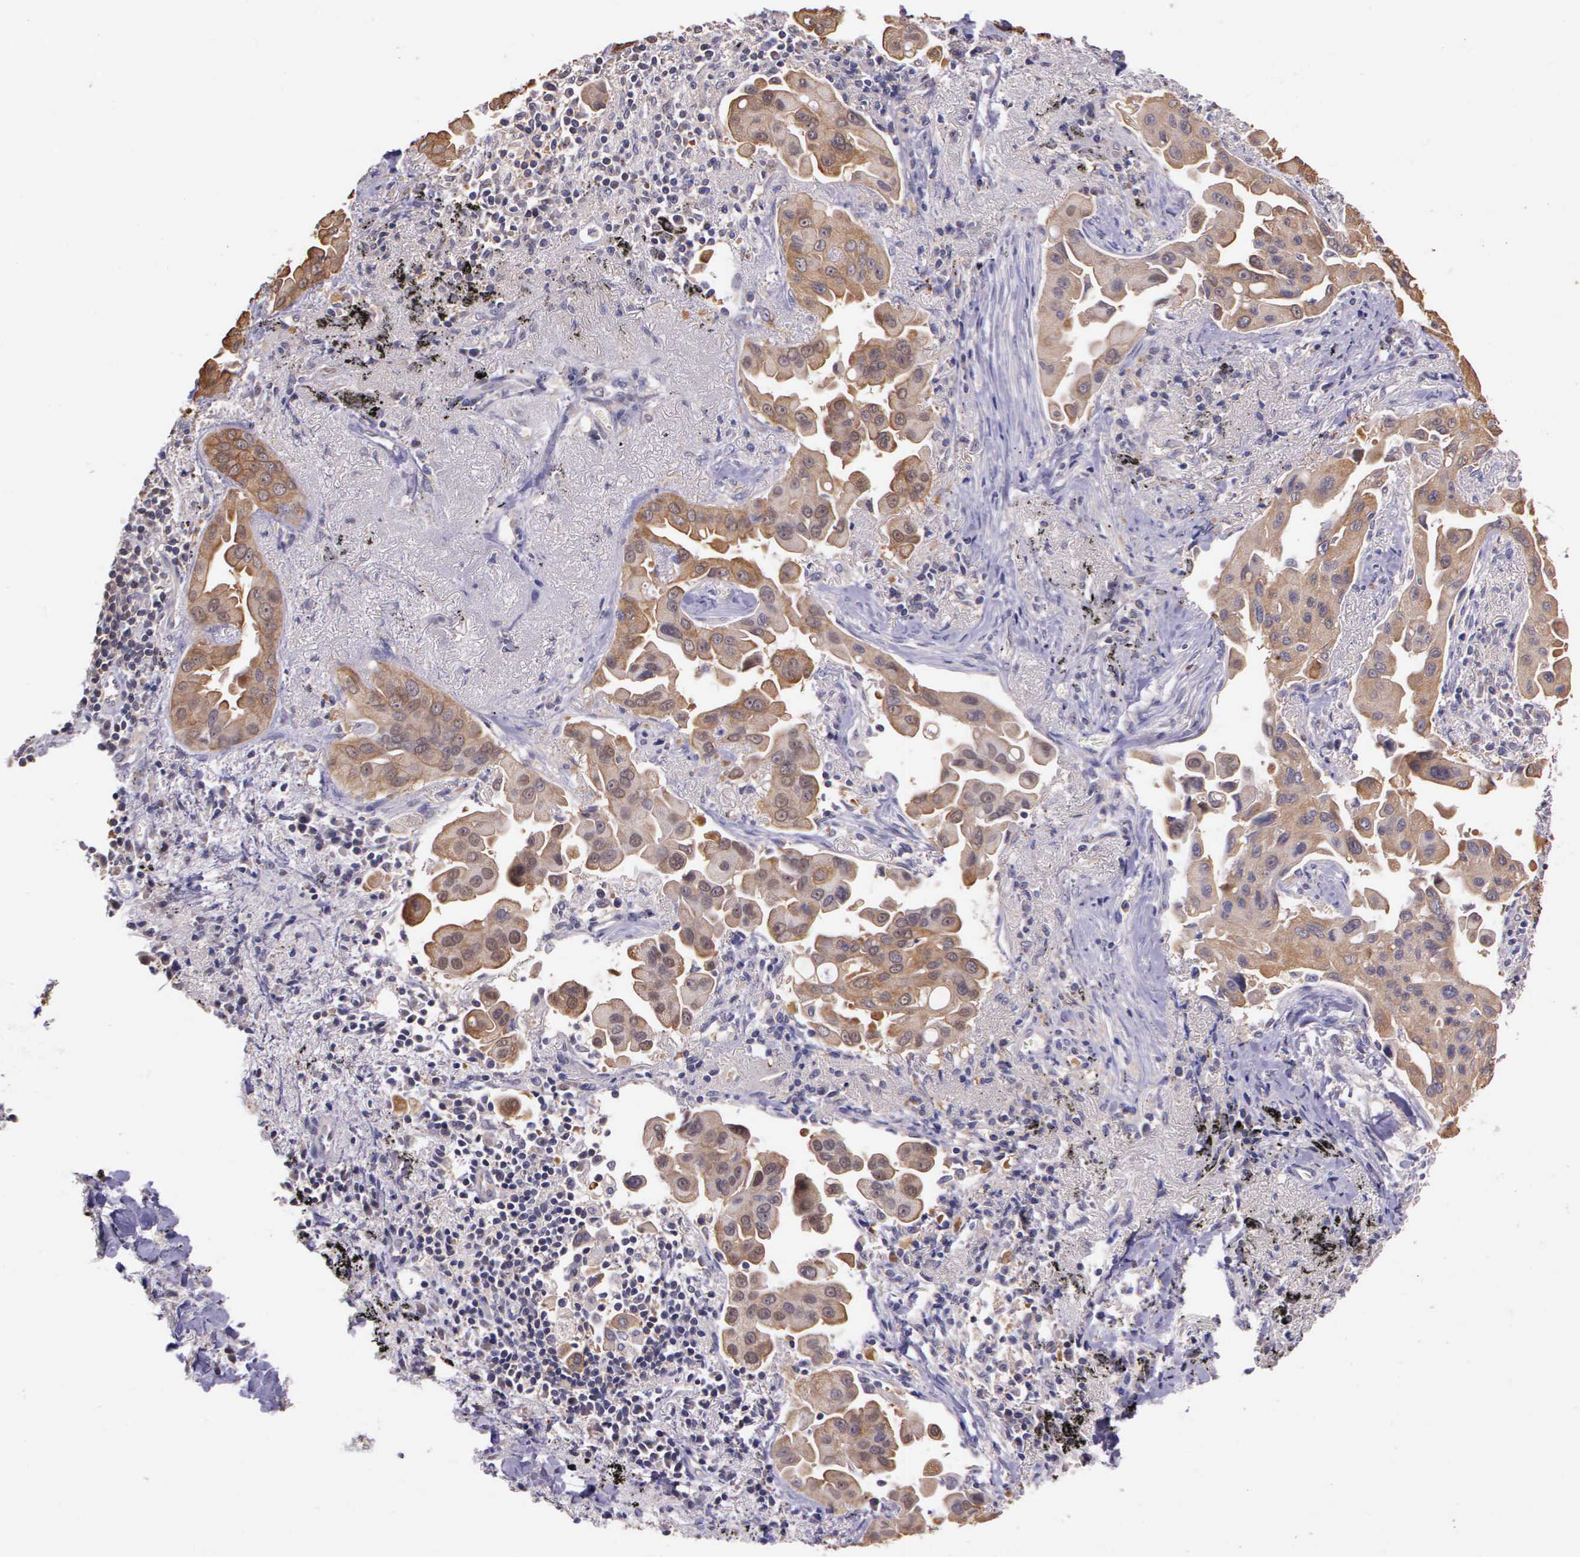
{"staining": {"intensity": "weak", "quantity": ">75%", "location": "cytoplasmic/membranous"}, "tissue": "lung cancer", "cell_type": "Tumor cells", "image_type": "cancer", "snomed": [{"axis": "morphology", "description": "Adenocarcinoma, NOS"}, {"axis": "topography", "description": "Lung"}], "caption": "Weak cytoplasmic/membranous protein staining is seen in about >75% of tumor cells in adenocarcinoma (lung). (DAB (3,3'-diaminobenzidine) = brown stain, brightfield microscopy at high magnification).", "gene": "IGBP1", "patient": {"sex": "male", "age": 68}}